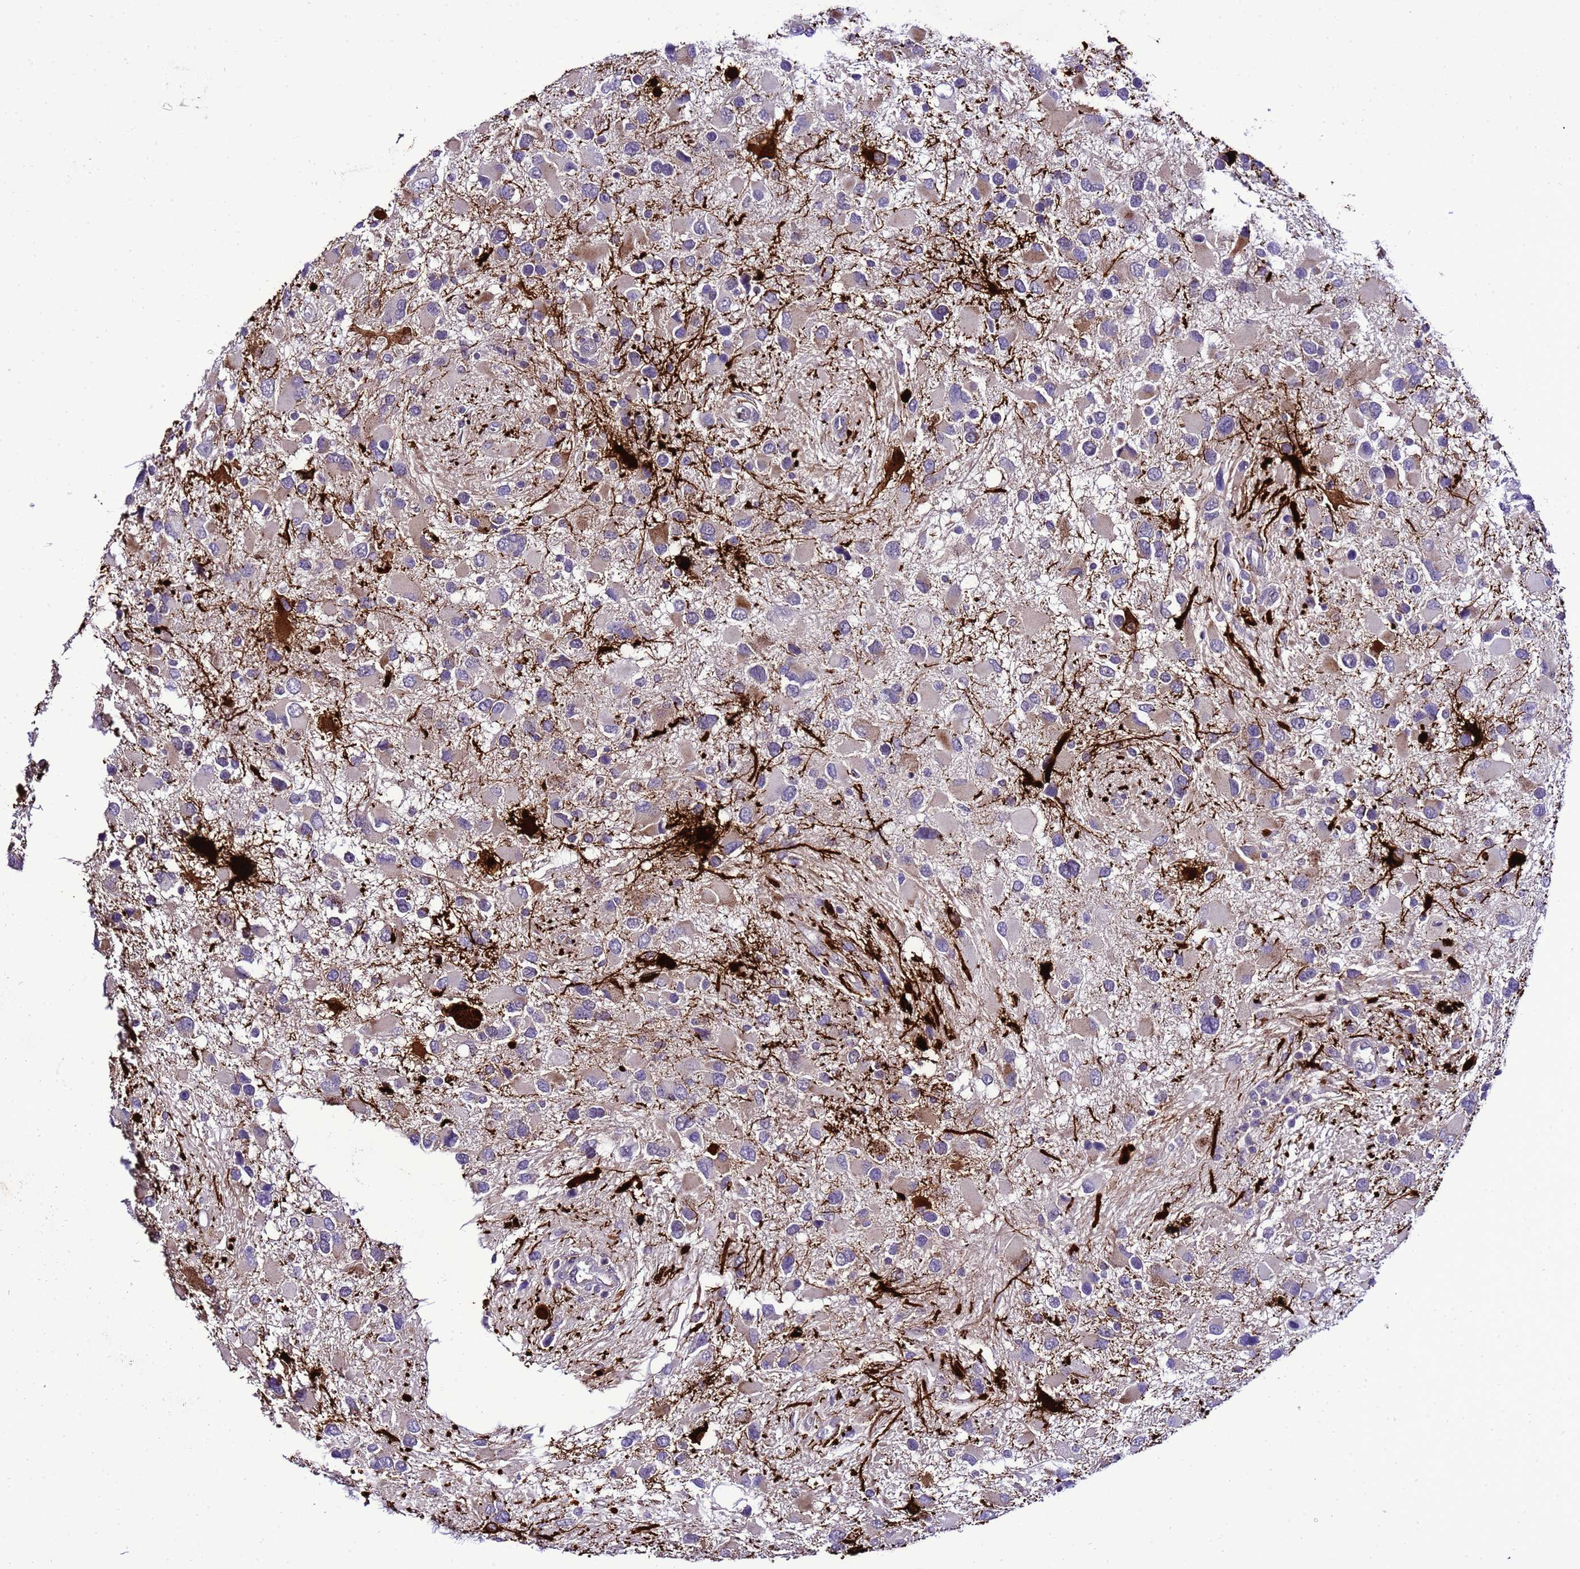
{"staining": {"intensity": "moderate", "quantity": "<25%", "location": "cytoplasmic/membranous"}, "tissue": "glioma", "cell_type": "Tumor cells", "image_type": "cancer", "snomed": [{"axis": "morphology", "description": "Glioma, malignant, High grade"}, {"axis": "topography", "description": "Brain"}], "caption": "A low amount of moderate cytoplasmic/membranous staining is appreciated in approximately <25% of tumor cells in glioma tissue.", "gene": "C19orf47", "patient": {"sex": "male", "age": 53}}